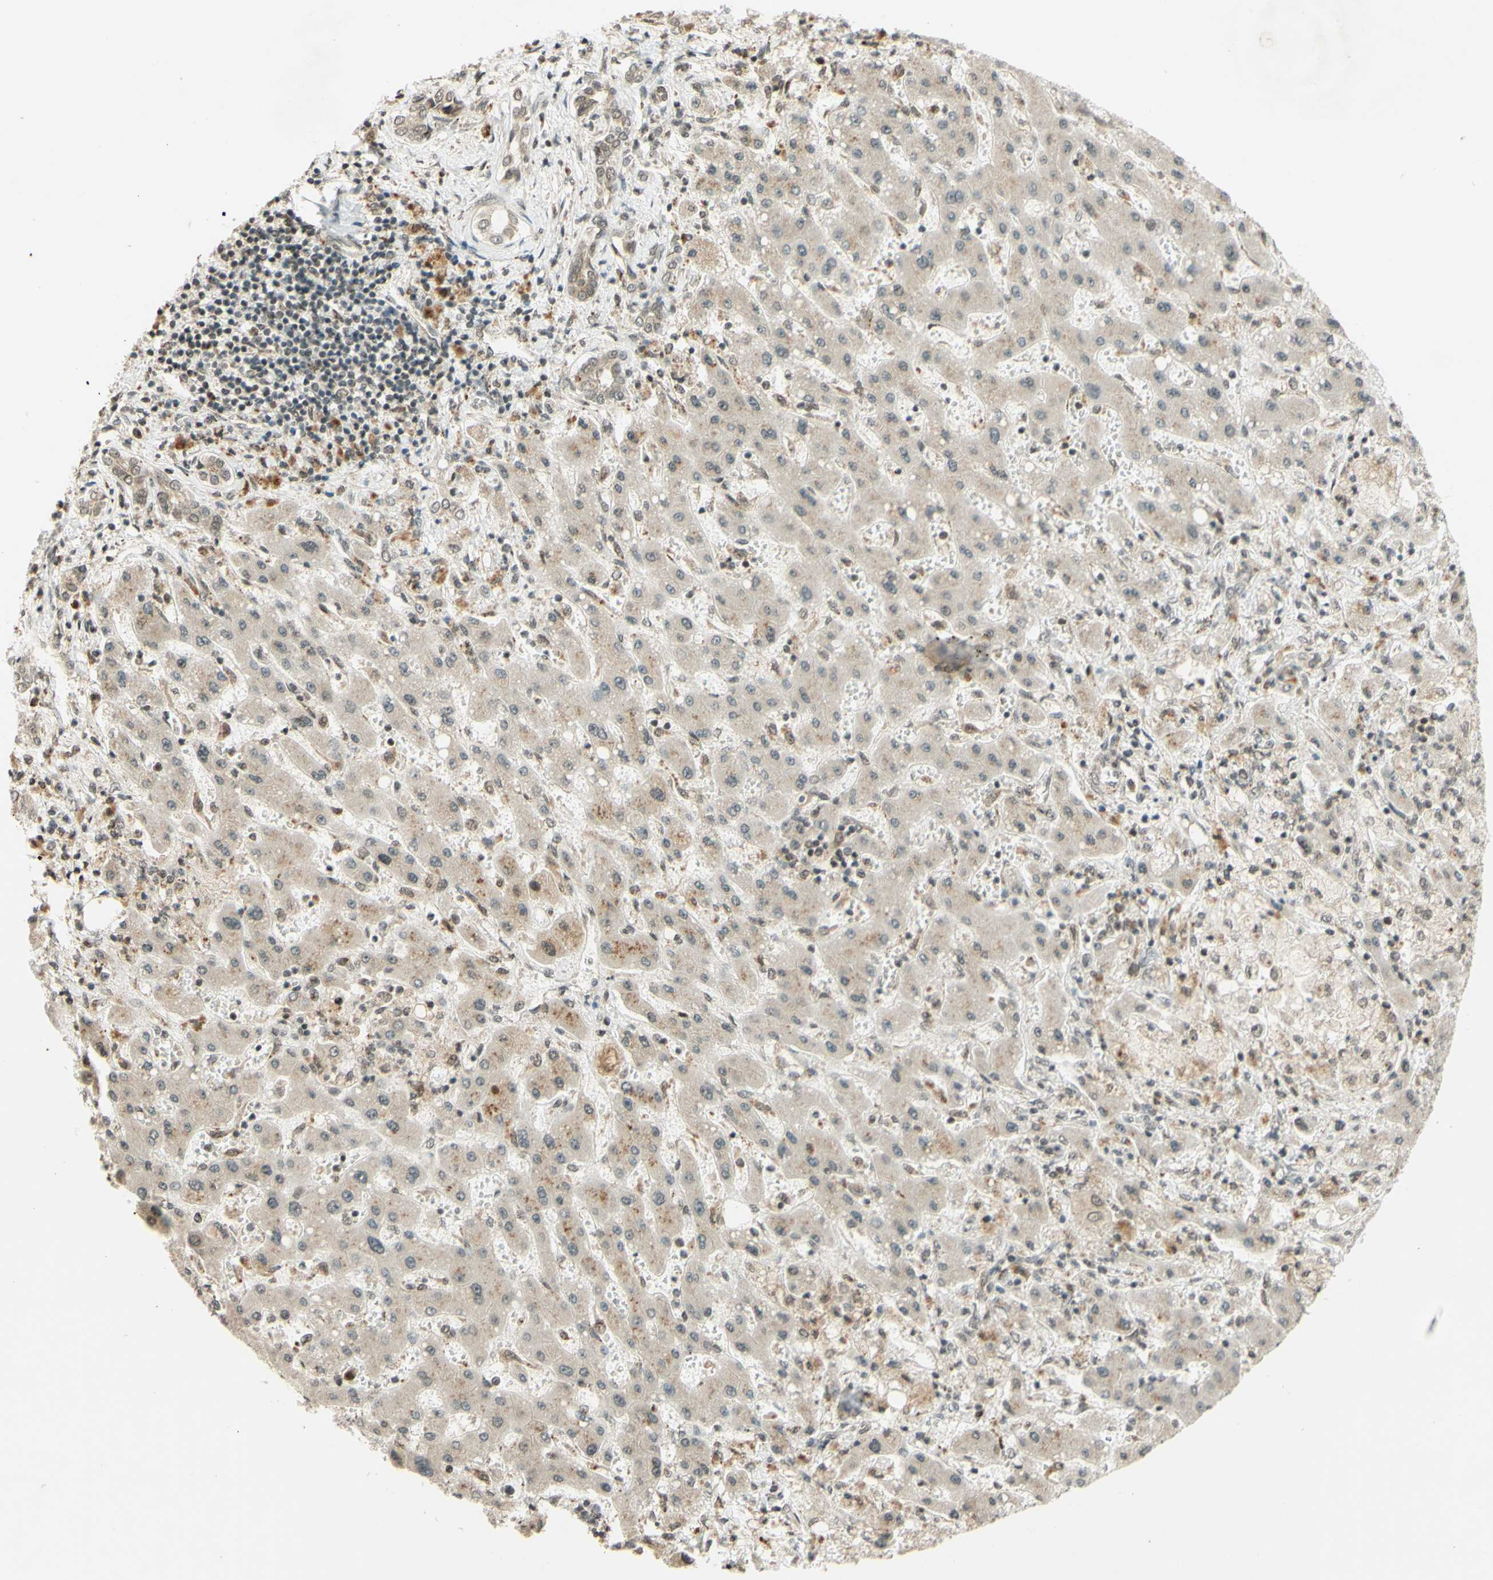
{"staining": {"intensity": "weak", "quantity": ">75%", "location": "nuclear"}, "tissue": "liver cancer", "cell_type": "Tumor cells", "image_type": "cancer", "snomed": [{"axis": "morphology", "description": "Cholangiocarcinoma"}, {"axis": "topography", "description": "Liver"}], "caption": "Weak nuclear expression for a protein is identified in about >75% of tumor cells of liver cholangiocarcinoma using immunohistochemistry.", "gene": "SMARCB1", "patient": {"sex": "male", "age": 50}}